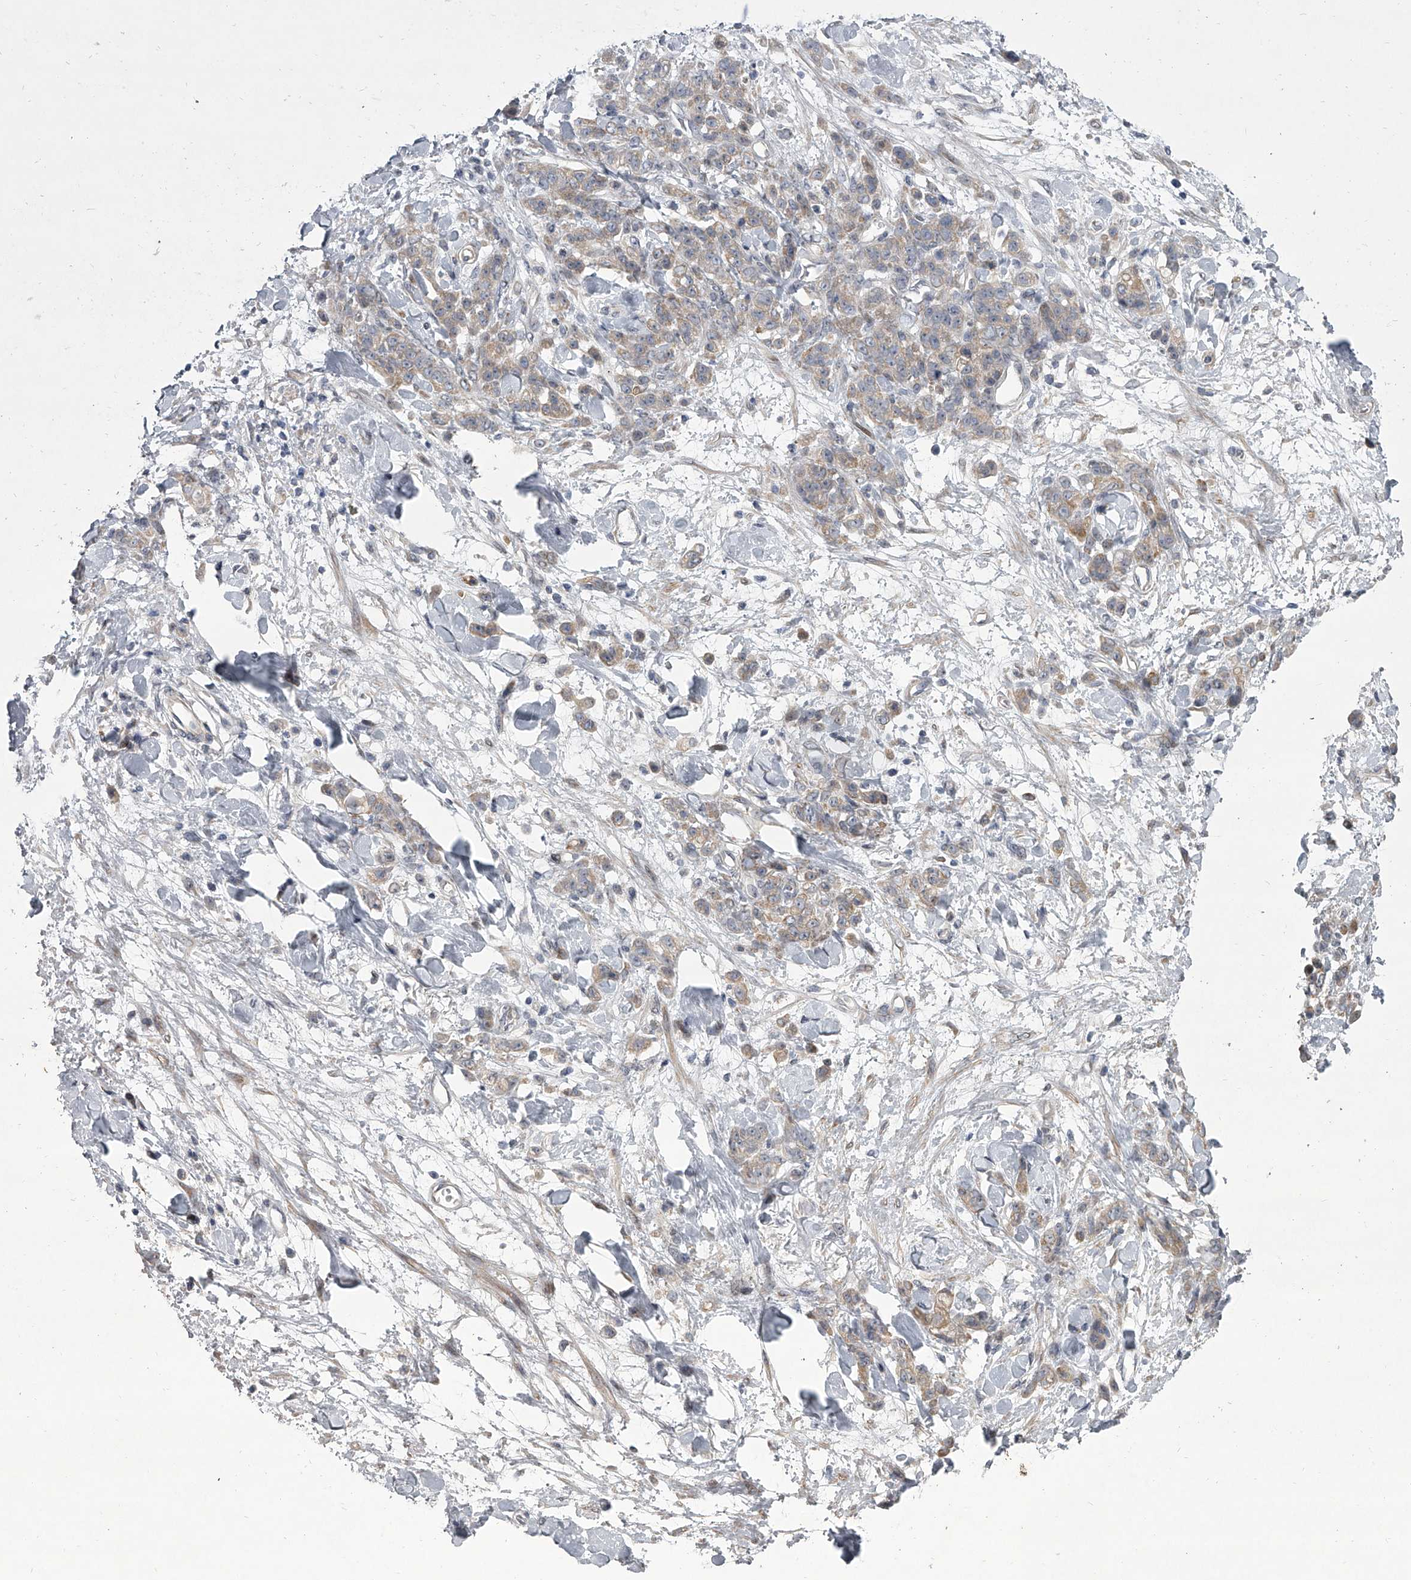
{"staining": {"intensity": "weak", "quantity": "25%-75%", "location": "cytoplasmic/membranous"}, "tissue": "stomach cancer", "cell_type": "Tumor cells", "image_type": "cancer", "snomed": [{"axis": "morphology", "description": "Normal tissue, NOS"}, {"axis": "morphology", "description": "Adenocarcinoma, NOS"}, {"axis": "topography", "description": "Stomach"}], "caption": "Immunohistochemistry image of neoplastic tissue: adenocarcinoma (stomach) stained using immunohistochemistry displays low levels of weak protein expression localized specifically in the cytoplasmic/membranous of tumor cells, appearing as a cytoplasmic/membranous brown color.", "gene": "HEATR6", "patient": {"sex": "male", "age": 82}}